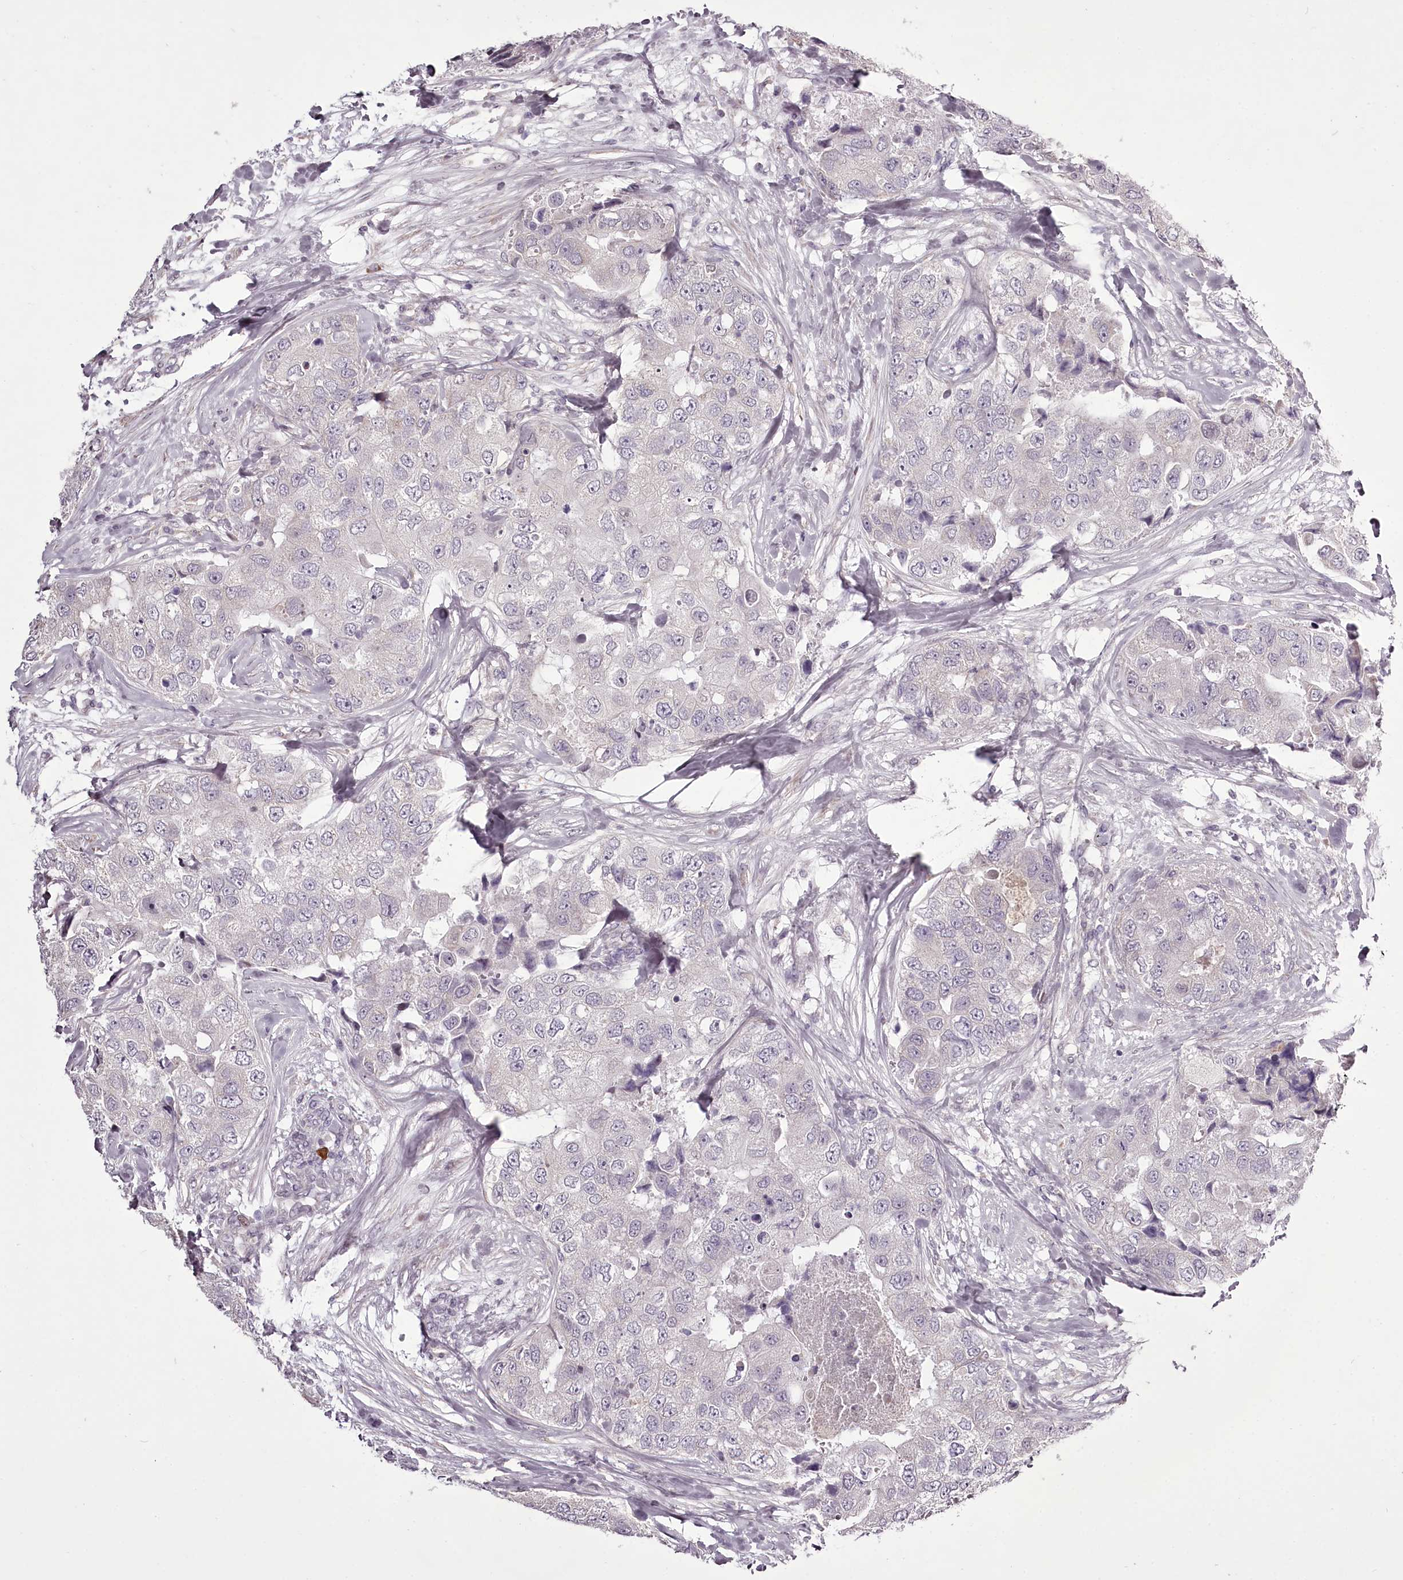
{"staining": {"intensity": "negative", "quantity": "none", "location": "none"}, "tissue": "breast cancer", "cell_type": "Tumor cells", "image_type": "cancer", "snomed": [{"axis": "morphology", "description": "Duct carcinoma"}, {"axis": "topography", "description": "Breast"}], "caption": "A high-resolution histopathology image shows immunohistochemistry staining of breast cancer, which exhibits no significant staining in tumor cells.", "gene": "C1orf56", "patient": {"sex": "female", "age": 62}}